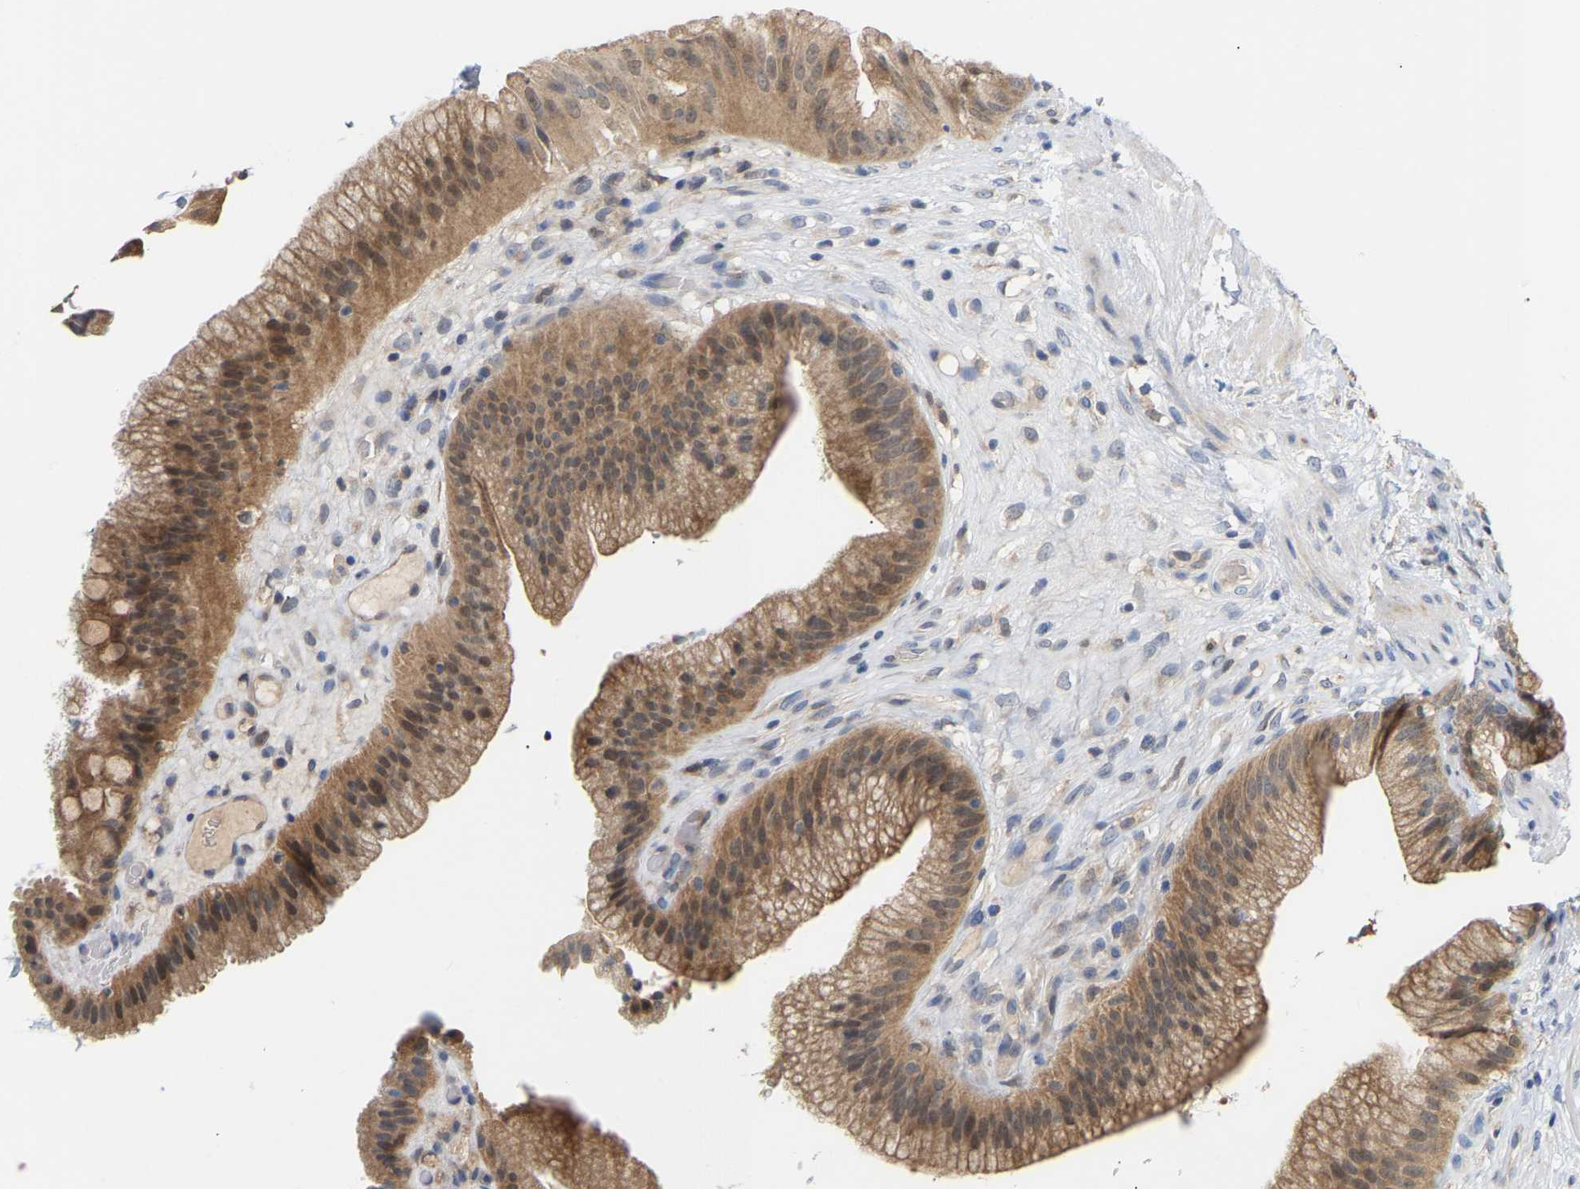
{"staining": {"intensity": "moderate", "quantity": ">75%", "location": "cytoplasmic/membranous,nuclear"}, "tissue": "gallbladder", "cell_type": "Glandular cells", "image_type": "normal", "snomed": [{"axis": "morphology", "description": "Normal tissue, NOS"}, {"axis": "topography", "description": "Gallbladder"}], "caption": "About >75% of glandular cells in unremarkable human gallbladder show moderate cytoplasmic/membranous,nuclear protein positivity as visualized by brown immunohistochemical staining.", "gene": "TPMT", "patient": {"sex": "male", "age": 49}}